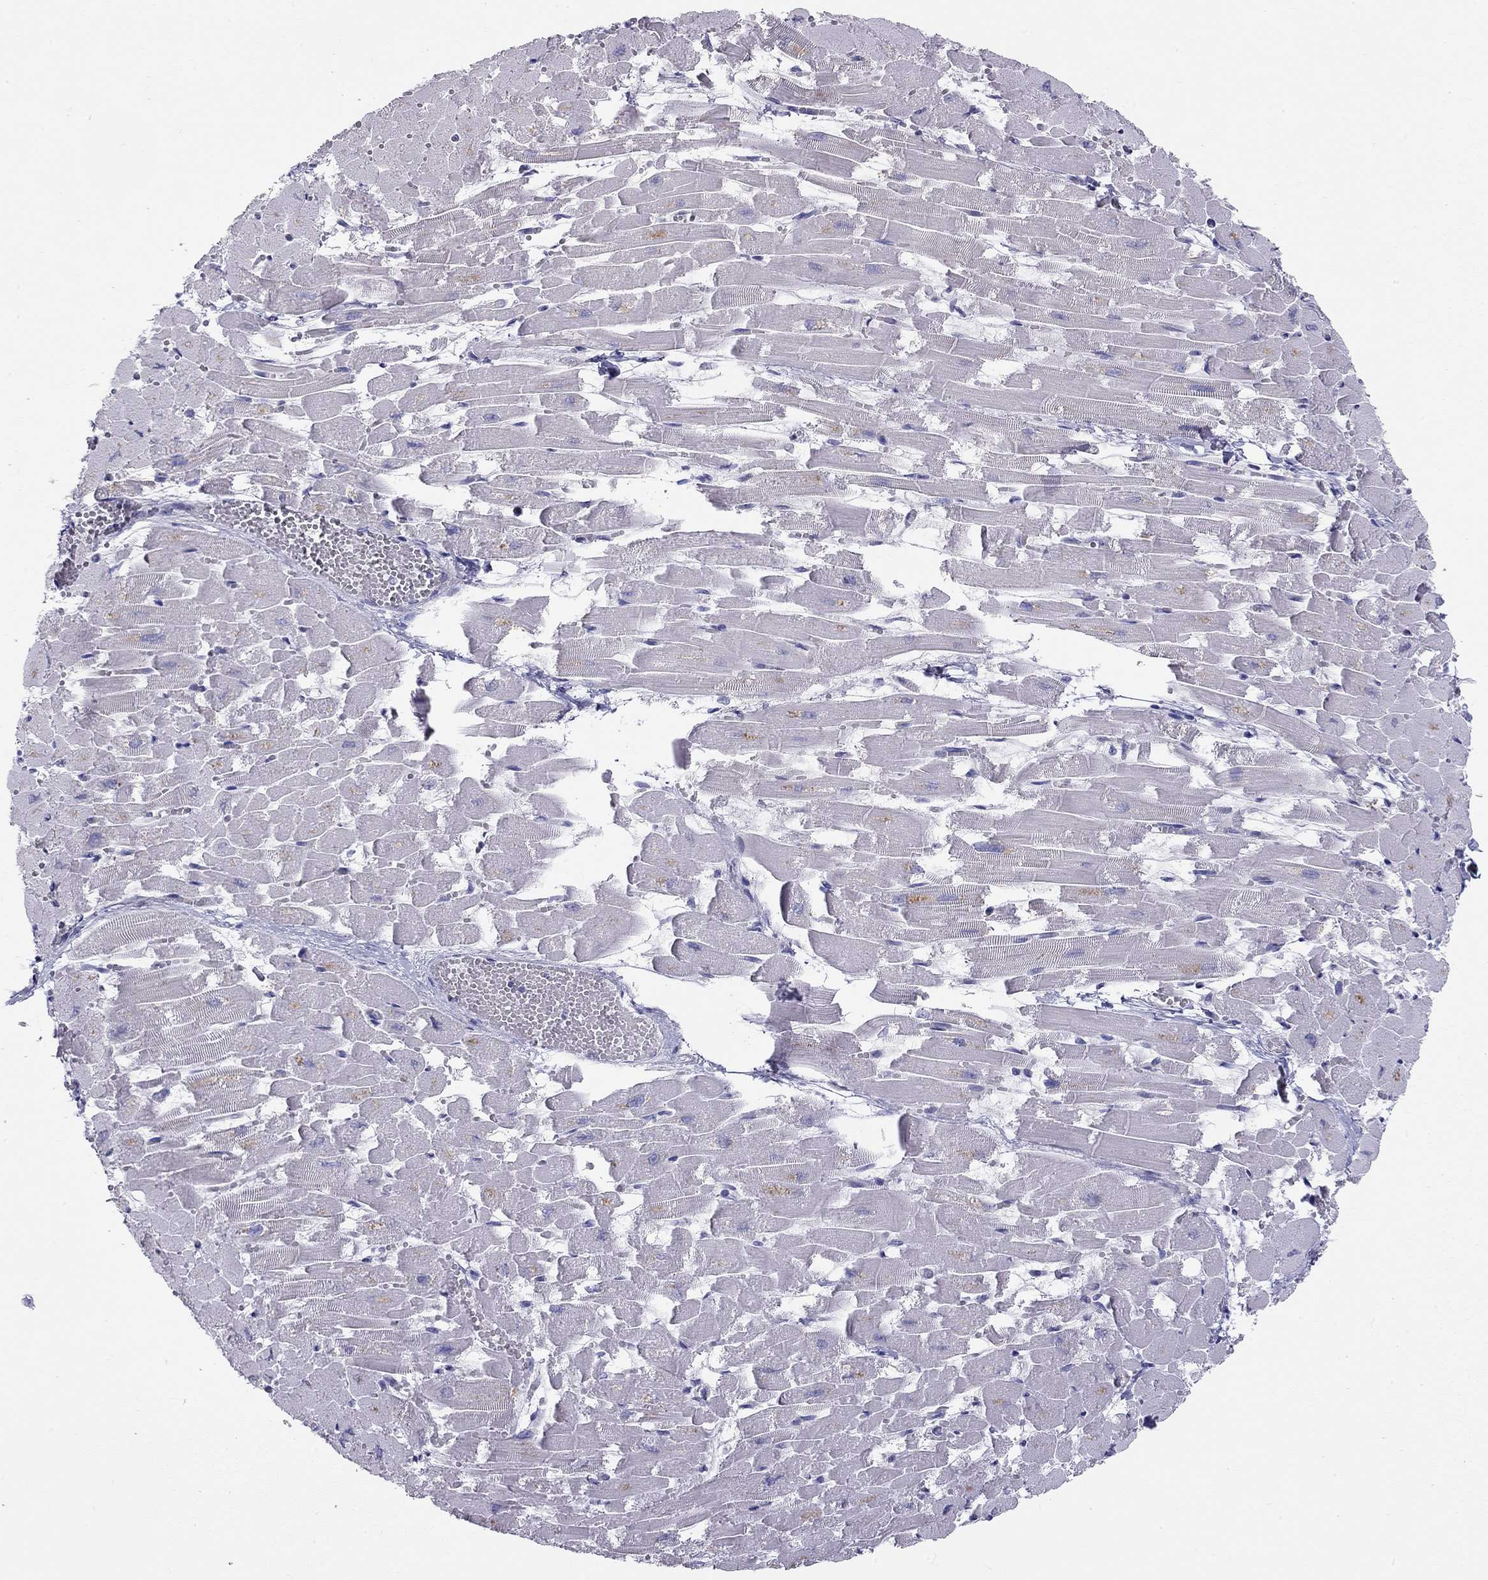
{"staining": {"intensity": "negative", "quantity": "none", "location": "none"}, "tissue": "heart muscle", "cell_type": "Cardiomyocytes", "image_type": "normal", "snomed": [{"axis": "morphology", "description": "Normal tissue, NOS"}, {"axis": "topography", "description": "Heart"}], "caption": "This is a histopathology image of immunohistochemistry (IHC) staining of normal heart muscle, which shows no staining in cardiomyocytes. The staining was performed using DAB (3,3'-diaminobenzidine) to visualize the protein expression in brown, while the nuclei were stained in blue with hematoxylin (Magnification: 20x).", "gene": "KCNV2", "patient": {"sex": "female", "age": 52}}